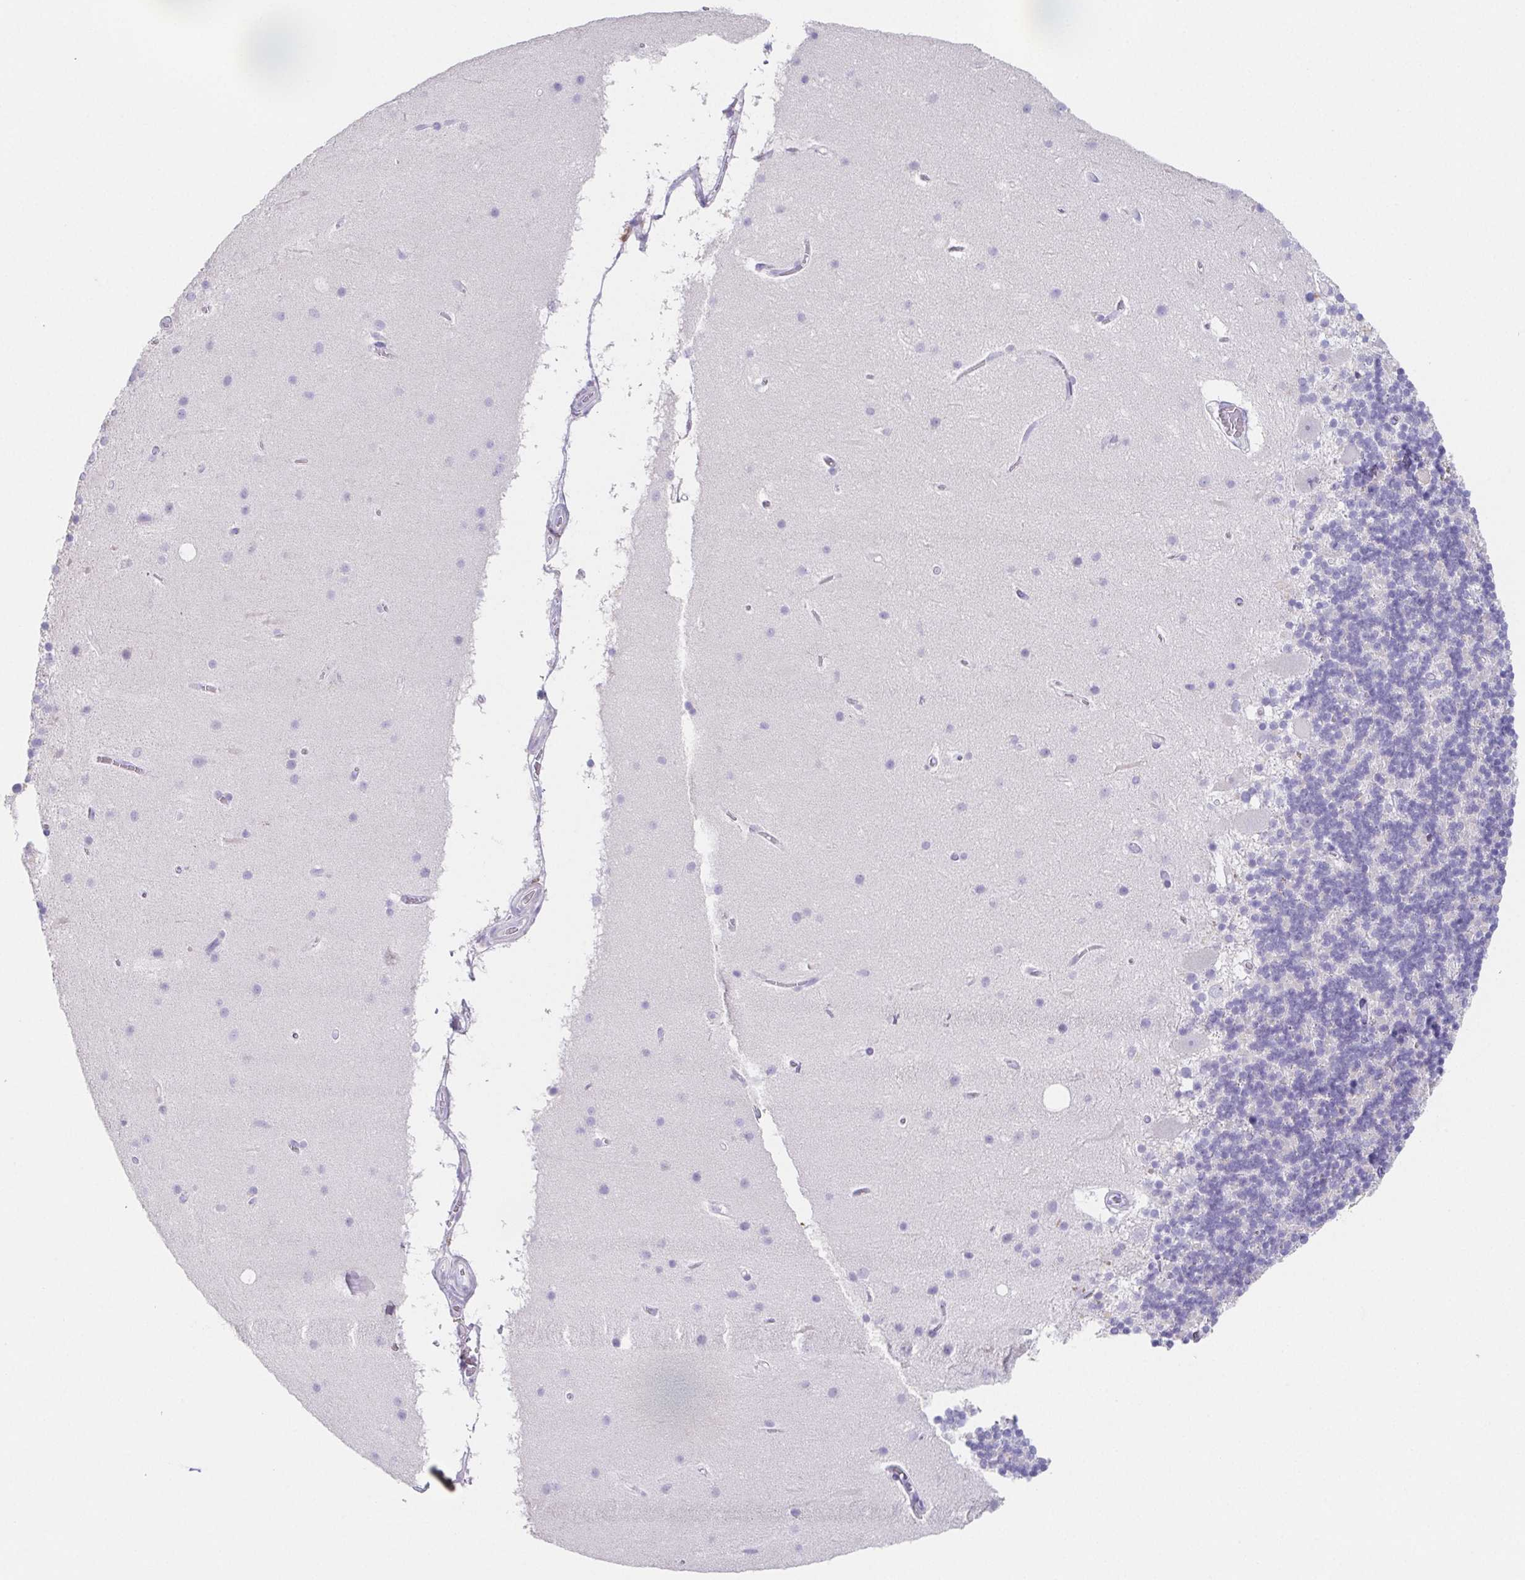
{"staining": {"intensity": "negative", "quantity": "none", "location": "none"}, "tissue": "cerebellum", "cell_type": "Cells in granular layer", "image_type": "normal", "snomed": [{"axis": "morphology", "description": "Normal tissue, NOS"}, {"axis": "topography", "description": "Cerebellum"}], "caption": "Cerebellum stained for a protein using immunohistochemistry (IHC) reveals no expression cells in granular layer.", "gene": "HDGFL1", "patient": {"sex": "male", "age": 70}}